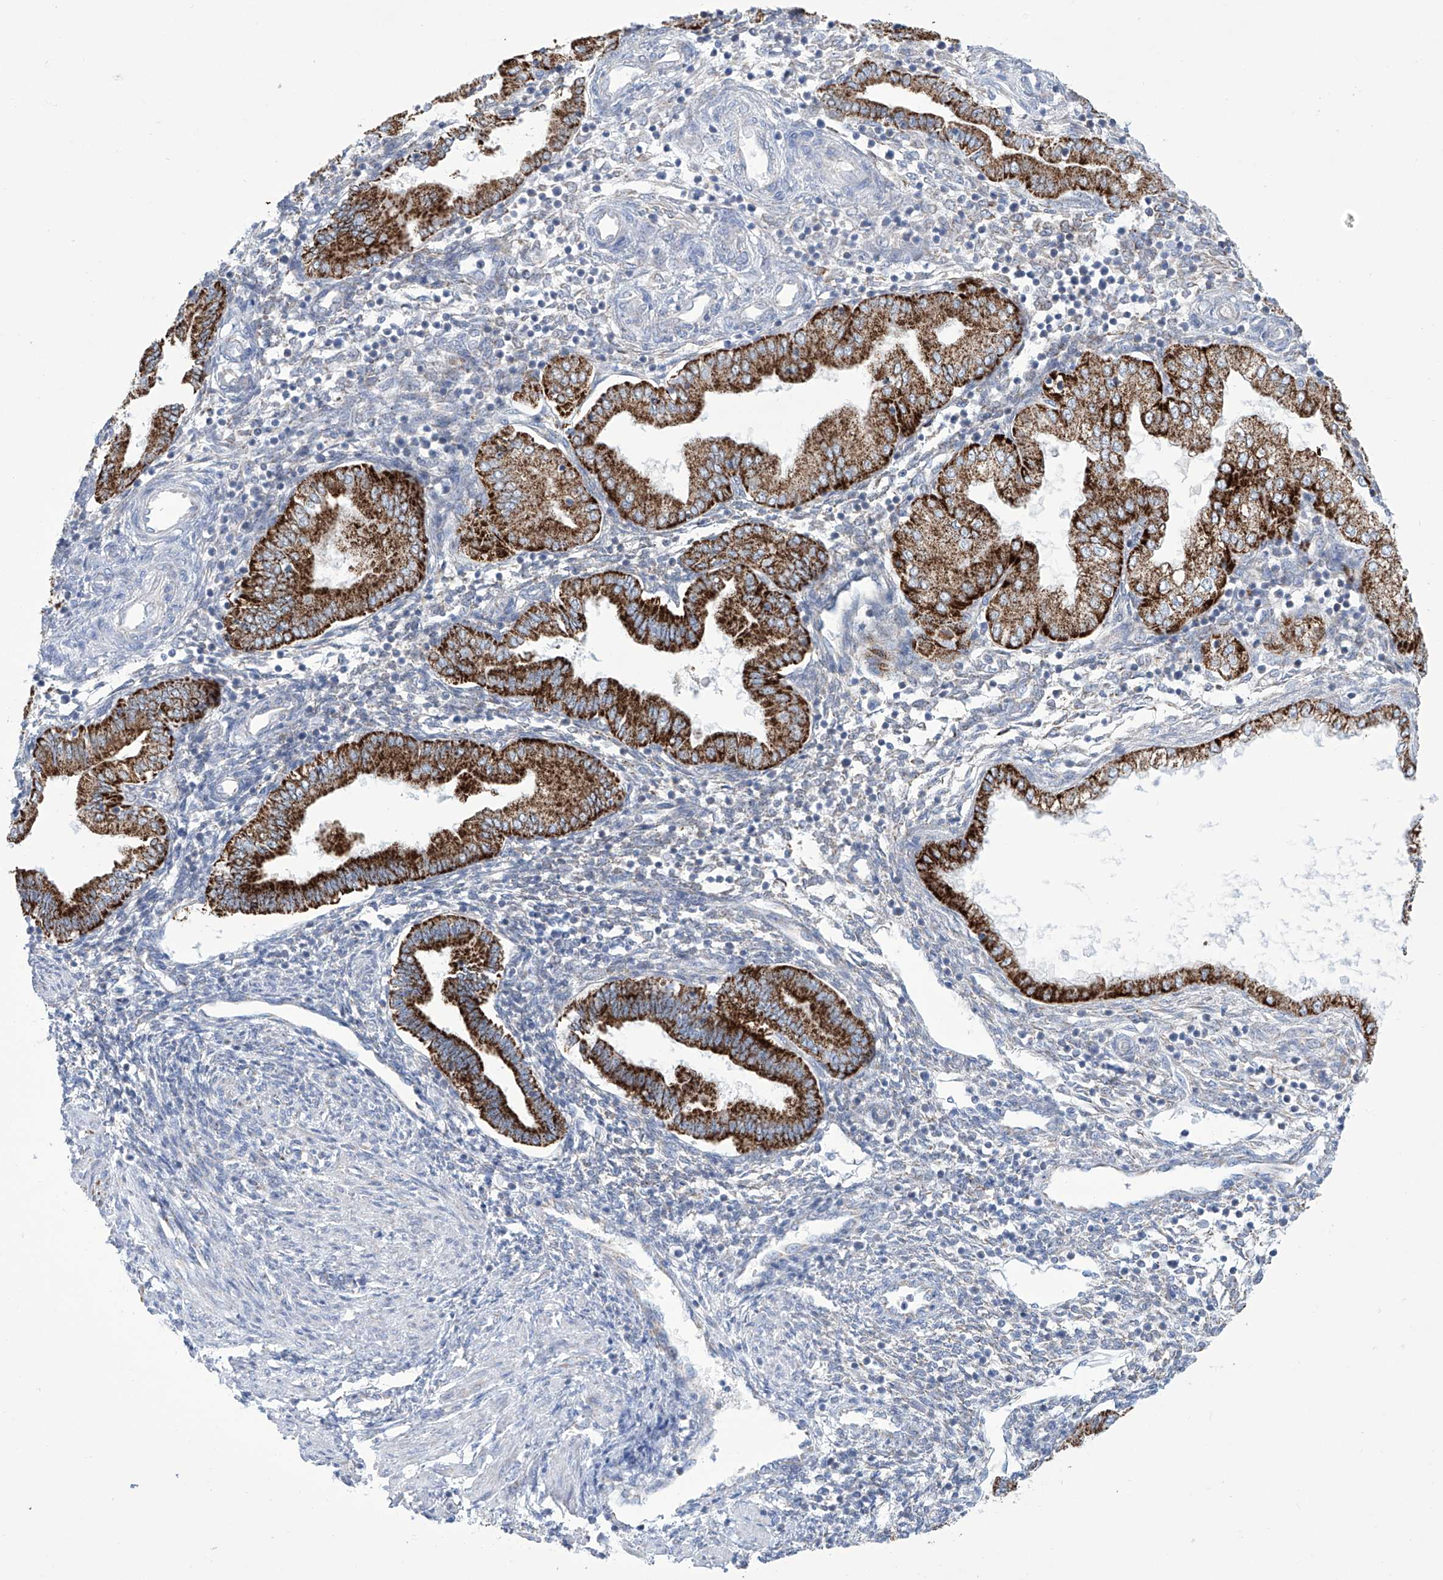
{"staining": {"intensity": "negative", "quantity": "none", "location": "none"}, "tissue": "endometrium", "cell_type": "Cells in endometrial stroma", "image_type": "normal", "snomed": [{"axis": "morphology", "description": "Normal tissue, NOS"}, {"axis": "topography", "description": "Endometrium"}], "caption": "High power microscopy image of an immunohistochemistry photomicrograph of normal endometrium, revealing no significant positivity in cells in endometrial stroma.", "gene": "ALDH6A1", "patient": {"sex": "female", "age": 53}}